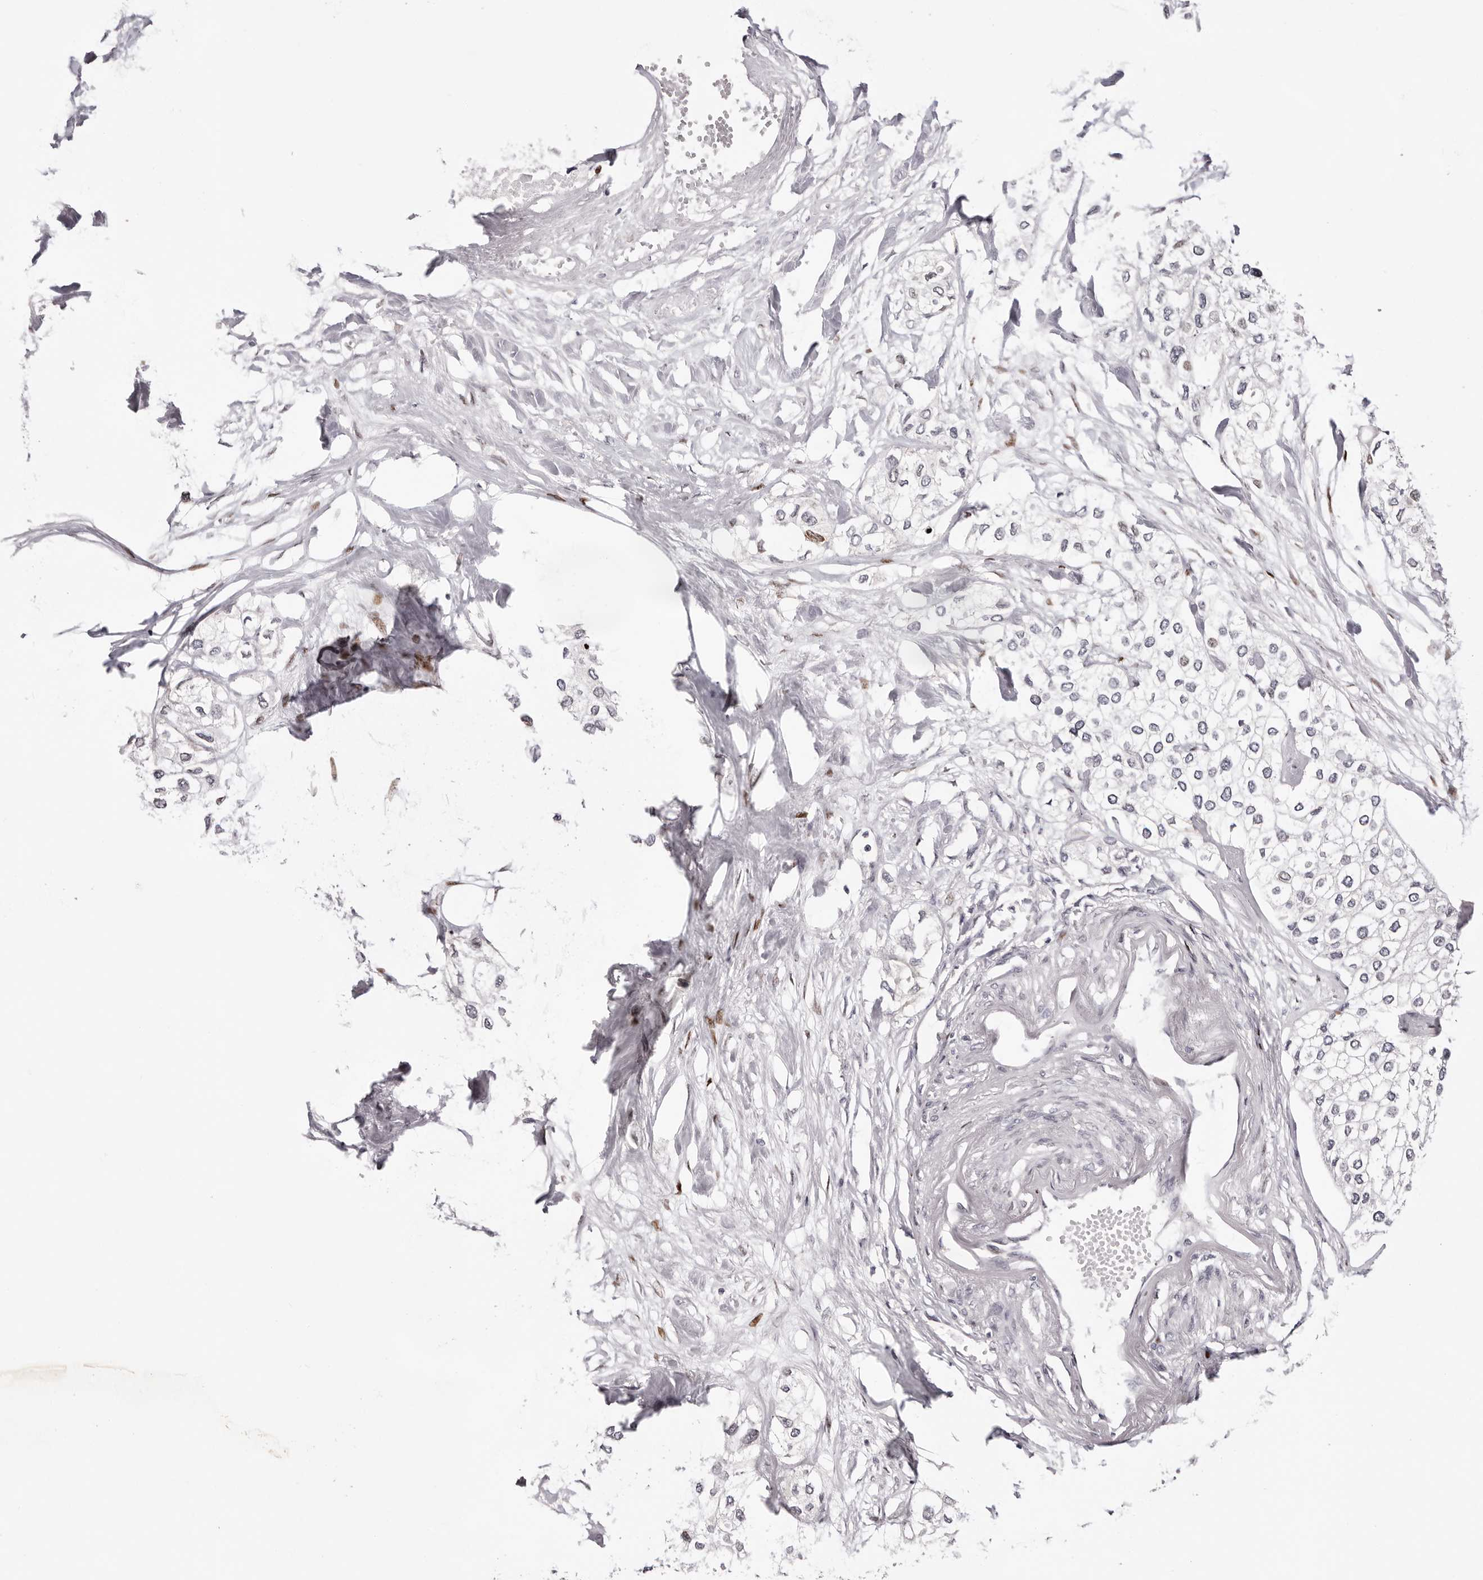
{"staining": {"intensity": "negative", "quantity": "none", "location": "none"}, "tissue": "urothelial cancer", "cell_type": "Tumor cells", "image_type": "cancer", "snomed": [{"axis": "morphology", "description": "Urothelial carcinoma, High grade"}, {"axis": "topography", "description": "Urinary bladder"}], "caption": "An immunohistochemistry image of urothelial cancer is shown. There is no staining in tumor cells of urothelial cancer. (DAB IHC, high magnification).", "gene": "NUP153", "patient": {"sex": "male", "age": 64}}